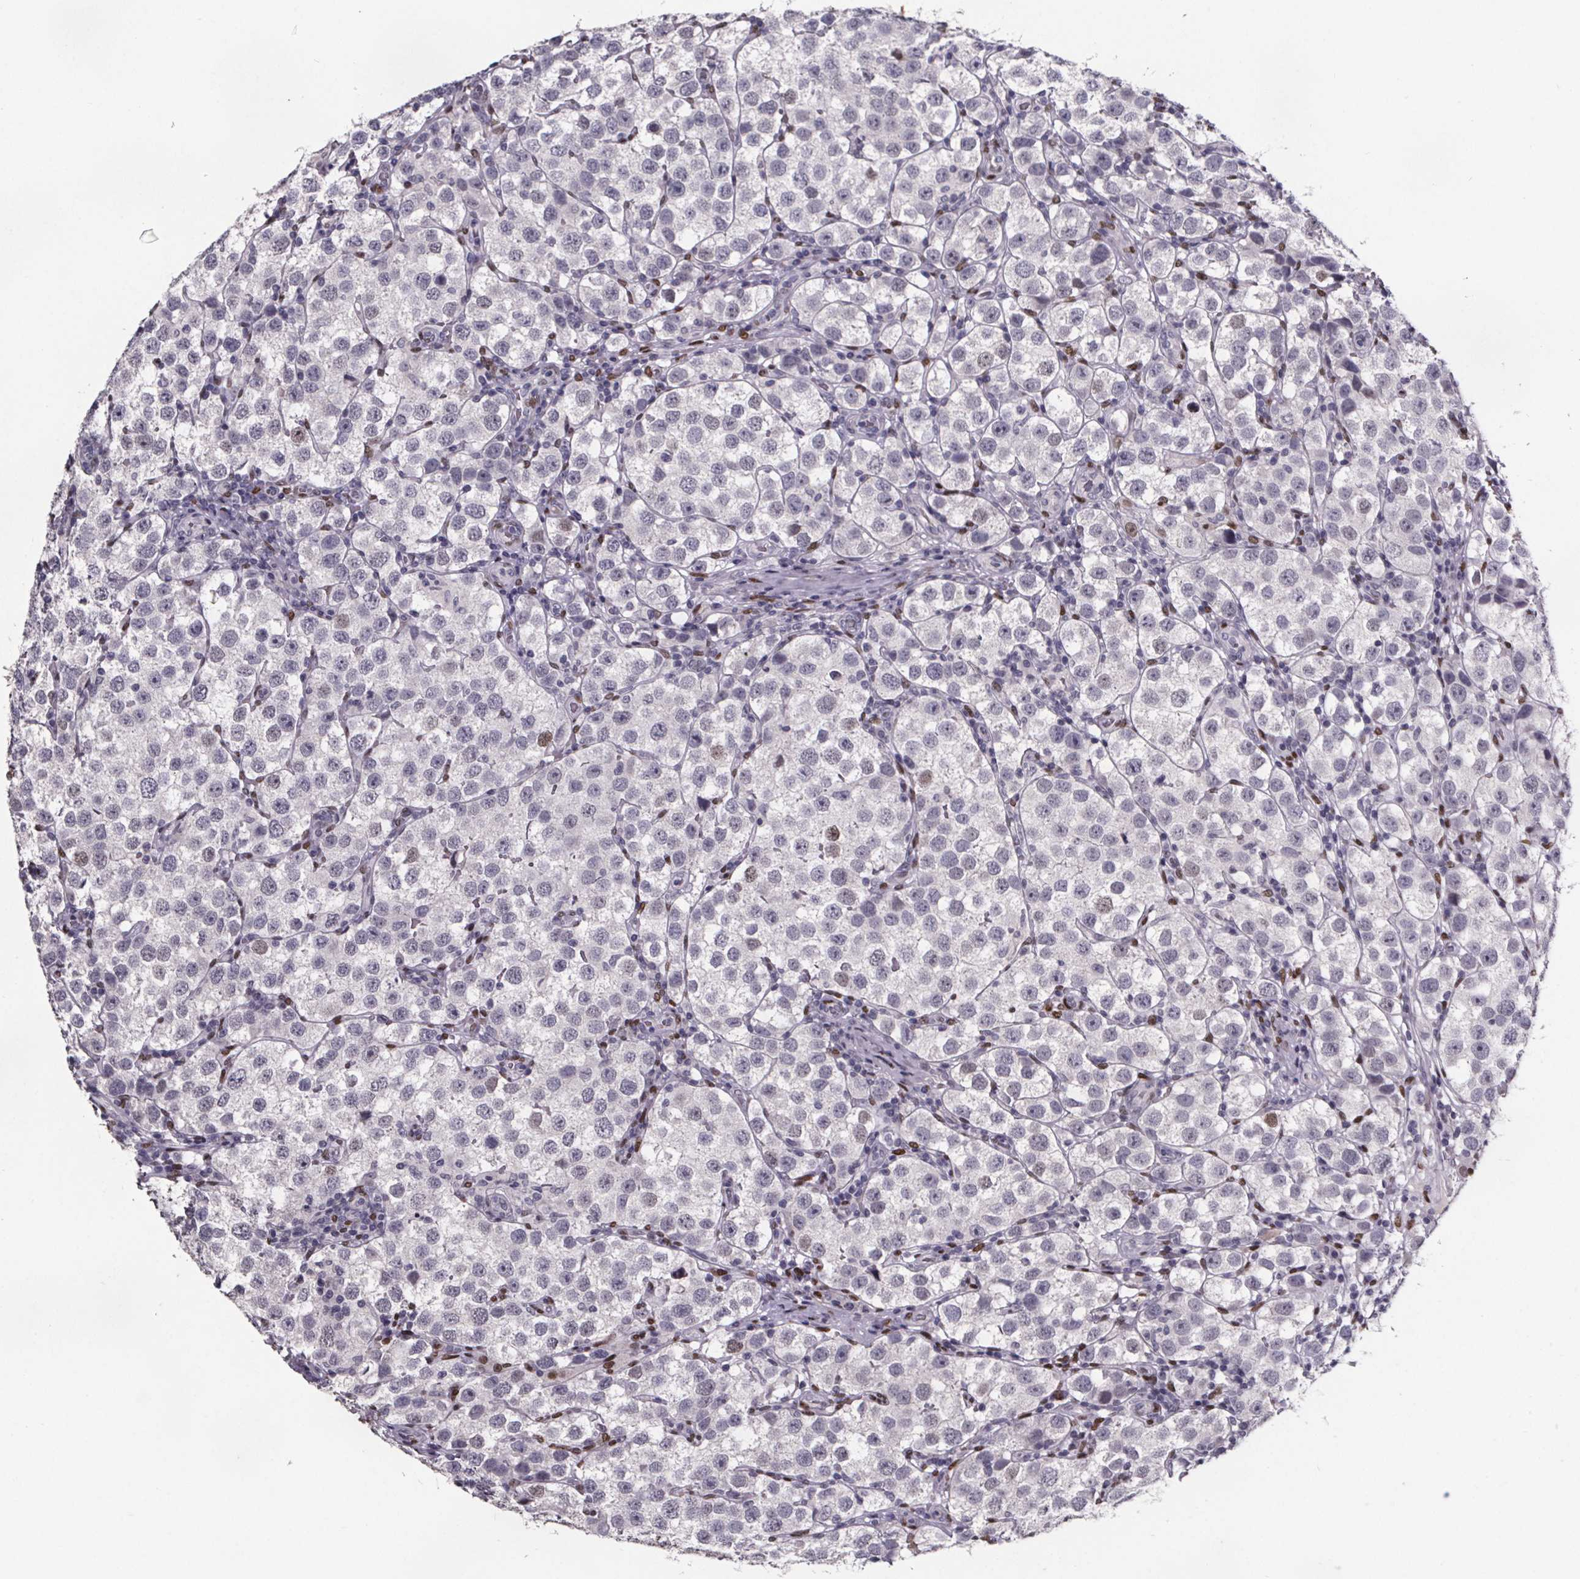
{"staining": {"intensity": "negative", "quantity": "none", "location": "none"}, "tissue": "testis cancer", "cell_type": "Tumor cells", "image_type": "cancer", "snomed": [{"axis": "morphology", "description": "Seminoma, NOS"}, {"axis": "topography", "description": "Testis"}], "caption": "Histopathology image shows no significant protein expression in tumor cells of testis seminoma. Brightfield microscopy of immunohistochemistry stained with DAB (3,3'-diaminobenzidine) (brown) and hematoxylin (blue), captured at high magnification.", "gene": "AR", "patient": {"sex": "male", "age": 37}}